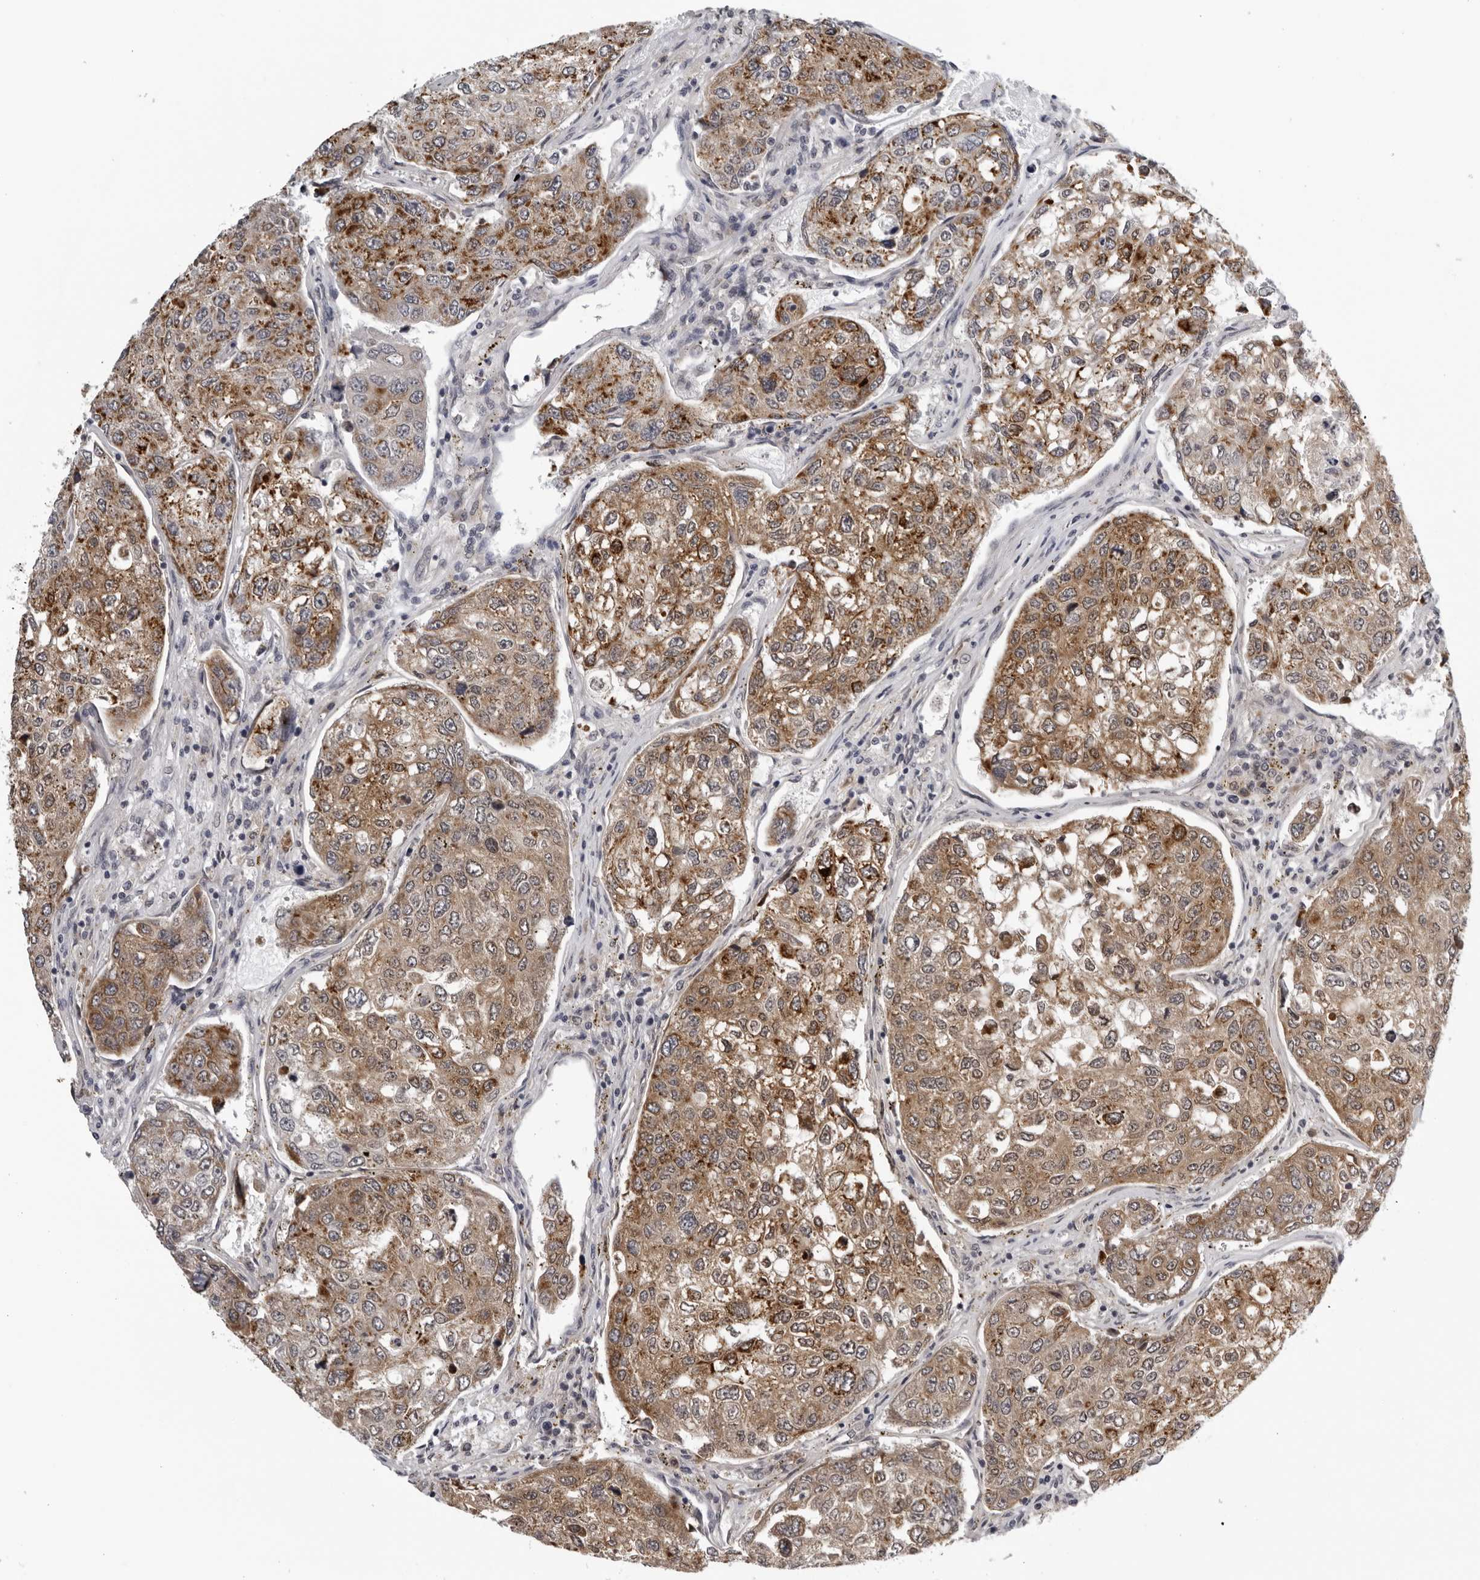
{"staining": {"intensity": "moderate", "quantity": ">75%", "location": "cytoplasmic/membranous"}, "tissue": "urothelial cancer", "cell_type": "Tumor cells", "image_type": "cancer", "snomed": [{"axis": "morphology", "description": "Urothelial carcinoma, High grade"}, {"axis": "topography", "description": "Lymph node"}, {"axis": "topography", "description": "Urinary bladder"}], "caption": "The histopathology image reveals immunohistochemical staining of high-grade urothelial carcinoma. There is moderate cytoplasmic/membranous positivity is seen in approximately >75% of tumor cells.", "gene": "CPT2", "patient": {"sex": "male", "age": 51}}